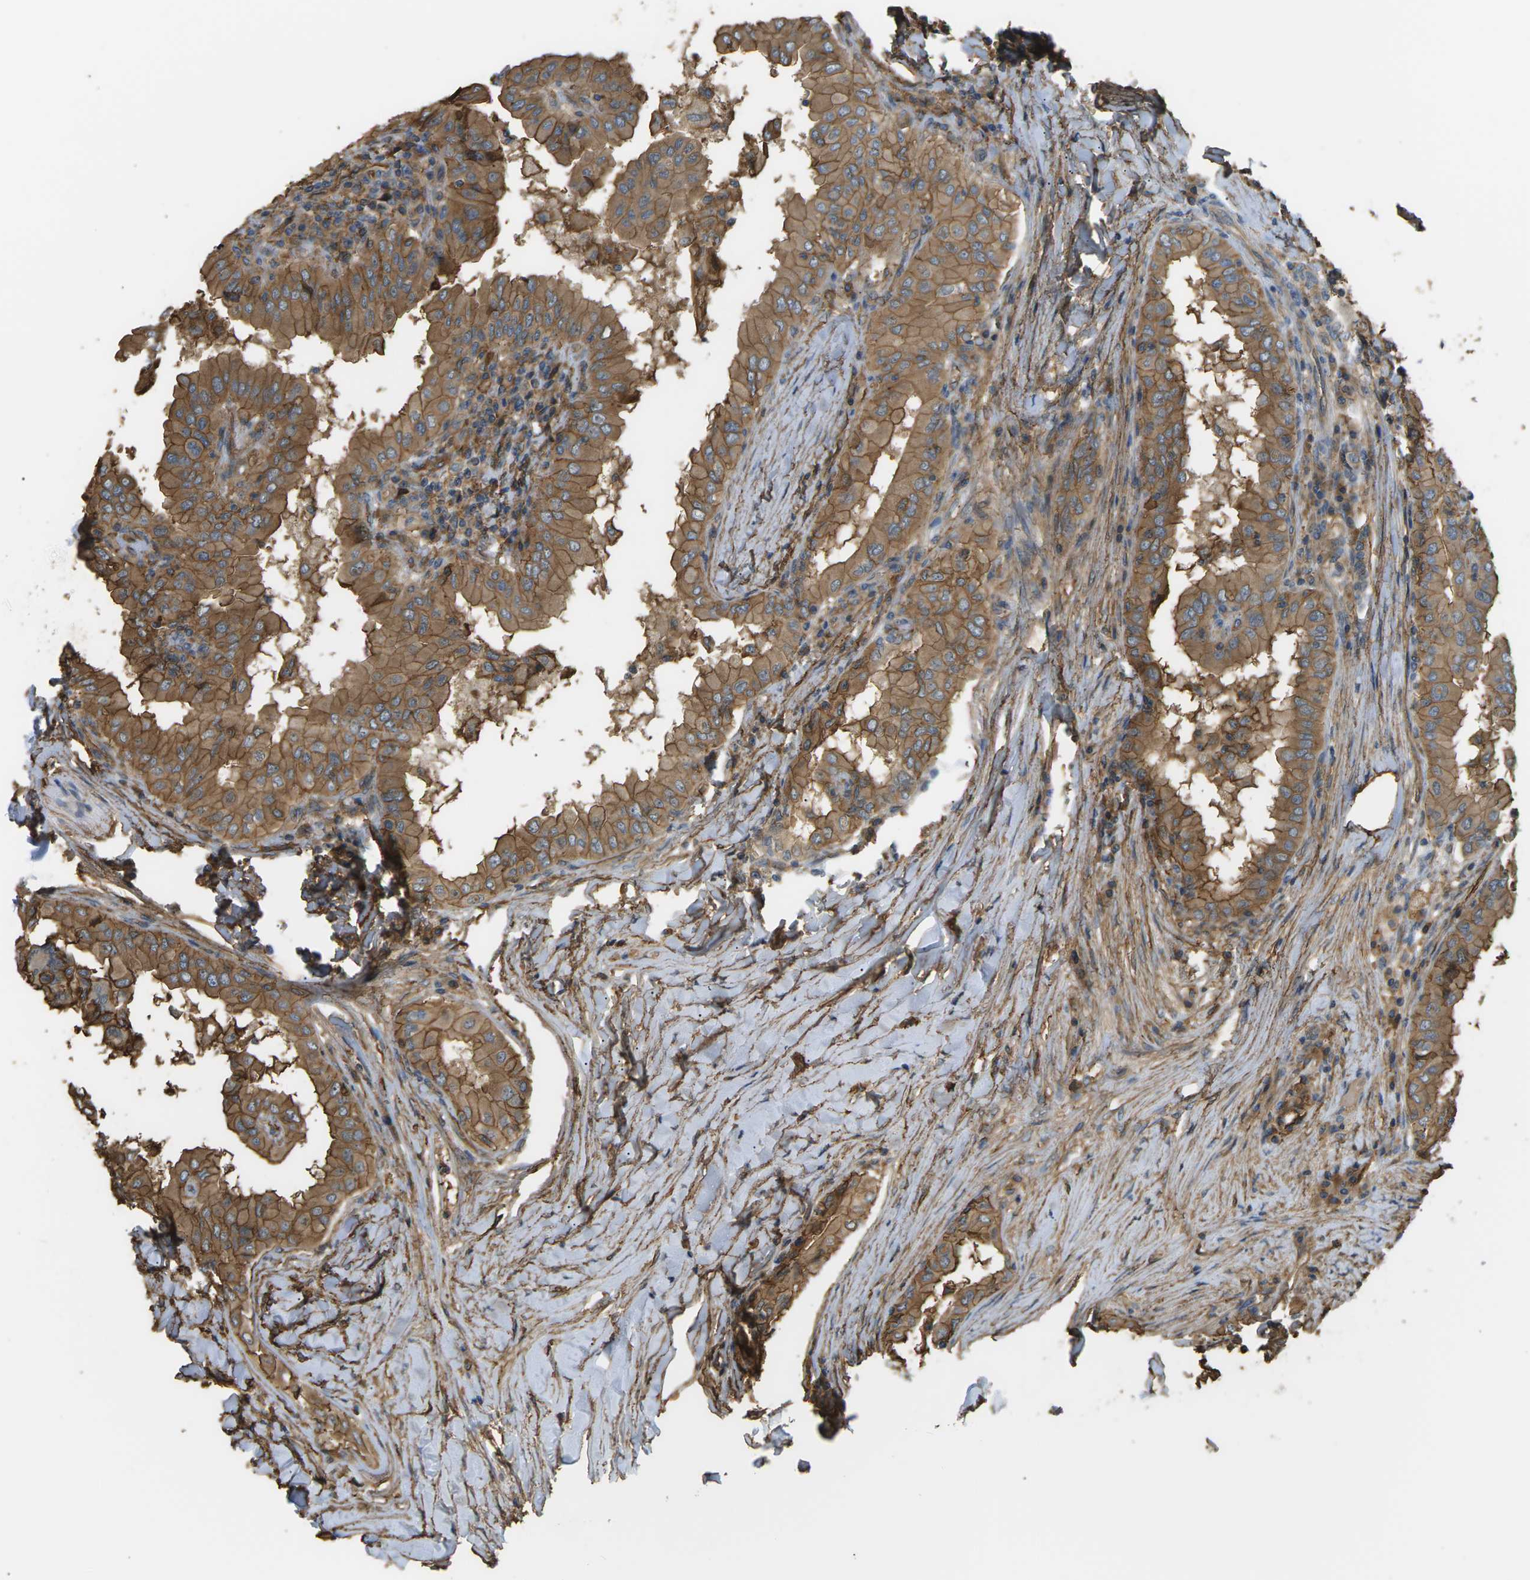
{"staining": {"intensity": "moderate", "quantity": ">75%", "location": "cytoplasmic/membranous"}, "tissue": "thyroid cancer", "cell_type": "Tumor cells", "image_type": "cancer", "snomed": [{"axis": "morphology", "description": "Papillary adenocarcinoma, NOS"}, {"axis": "topography", "description": "Thyroid gland"}], "caption": "Immunohistochemistry (IHC) staining of papillary adenocarcinoma (thyroid), which displays medium levels of moderate cytoplasmic/membranous staining in about >75% of tumor cells indicating moderate cytoplasmic/membranous protein positivity. The staining was performed using DAB (brown) for protein detection and nuclei were counterstained in hematoxylin (blue).", "gene": "DDHD2", "patient": {"sex": "male", "age": 33}}